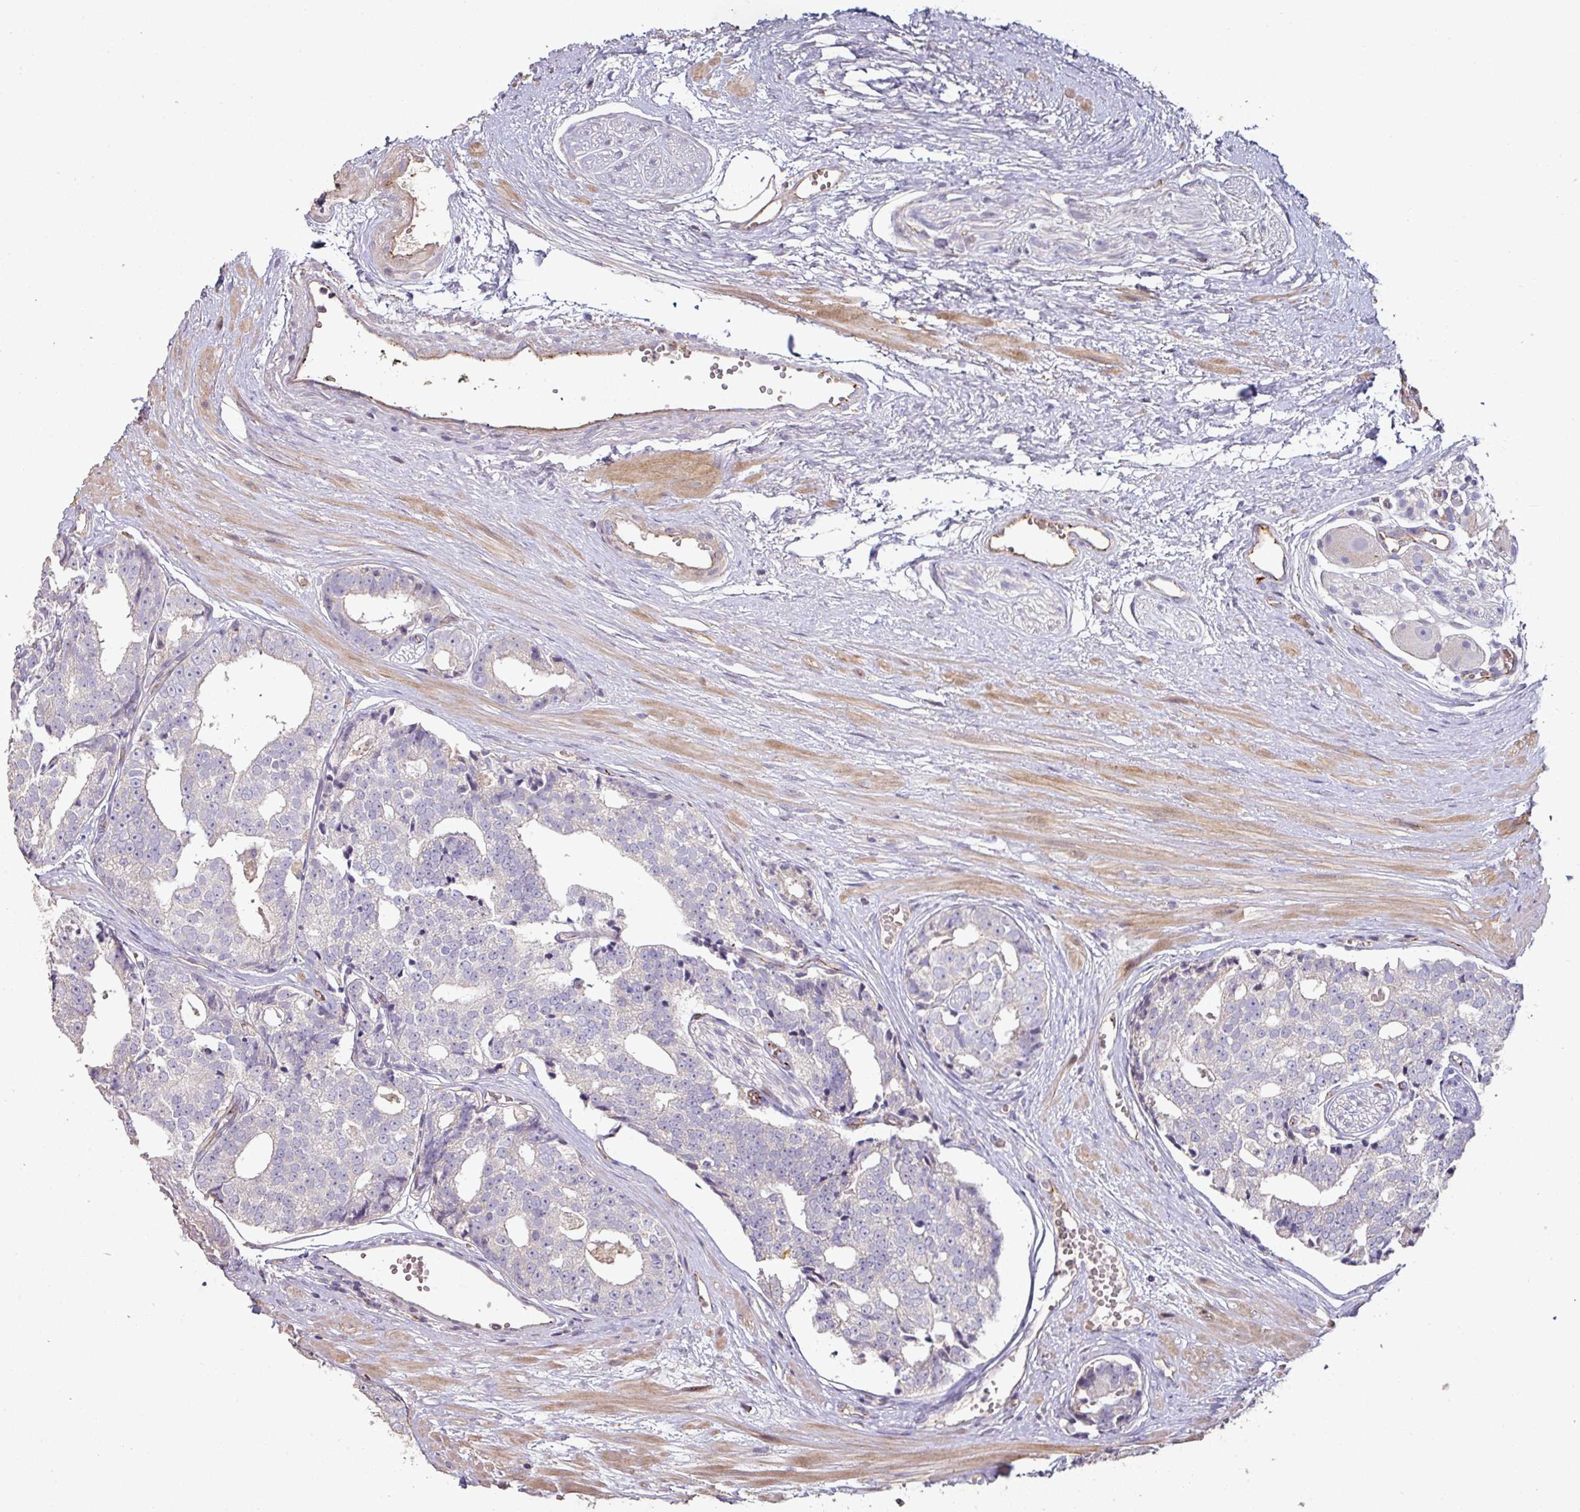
{"staining": {"intensity": "negative", "quantity": "none", "location": "none"}, "tissue": "prostate cancer", "cell_type": "Tumor cells", "image_type": "cancer", "snomed": [{"axis": "morphology", "description": "Adenocarcinoma, High grade"}, {"axis": "topography", "description": "Prostate"}], "caption": "The micrograph exhibits no staining of tumor cells in prostate cancer (high-grade adenocarcinoma). (DAB (3,3'-diaminobenzidine) IHC, high magnification).", "gene": "RPL23A", "patient": {"sex": "male", "age": 71}}